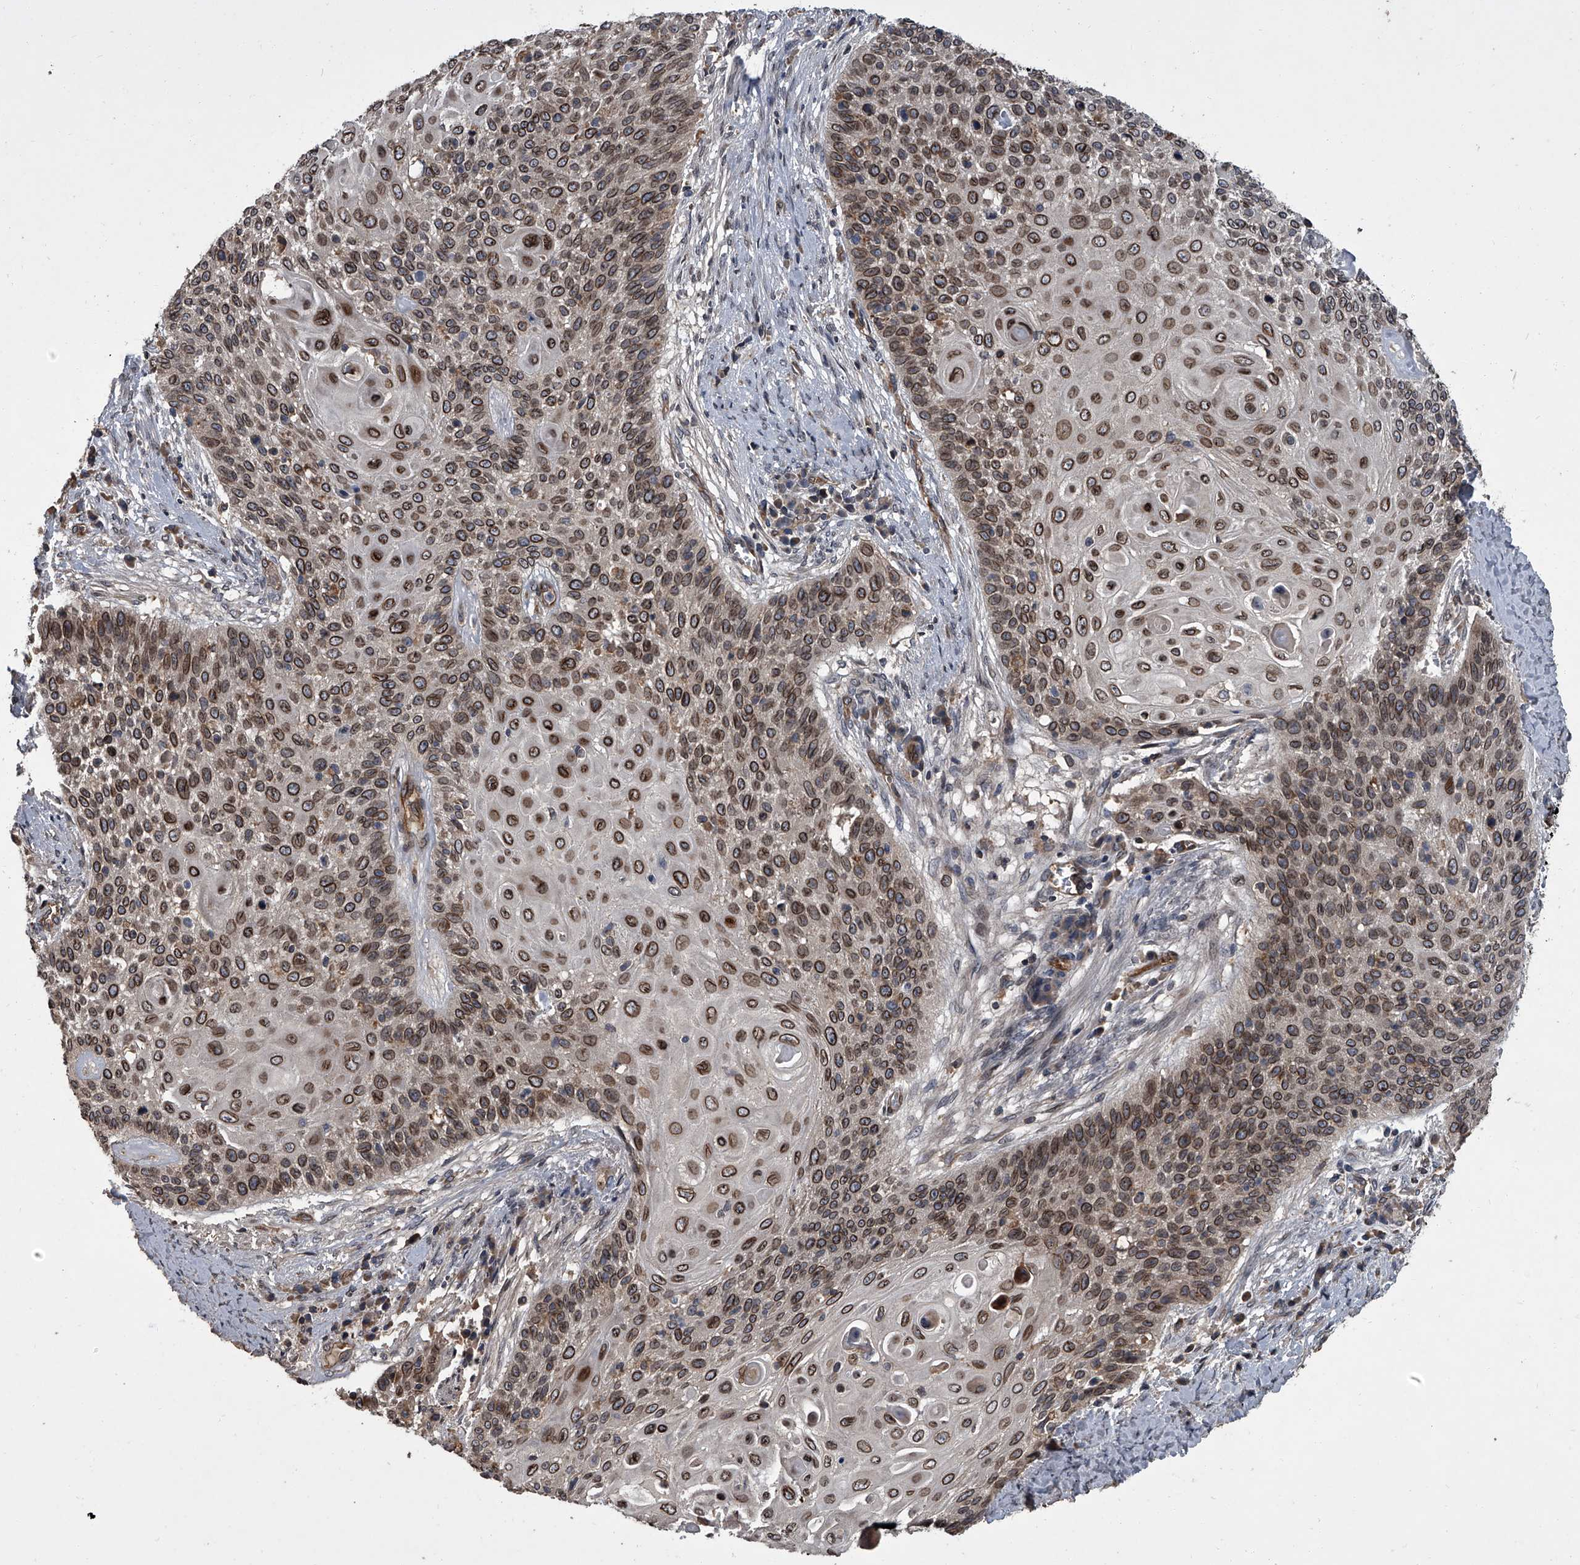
{"staining": {"intensity": "strong", "quantity": ">75%", "location": "cytoplasmic/membranous,nuclear"}, "tissue": "cervical cancer", "cell_type": "Tumor cells", "image_type": "cancer", "snomed": [{"axis": "morphology", "description": "Squamous cell carcinoma, NOS"}, {"axis": "topography", "description": "Cervix"}], "caption": "Squamous cell carcinoma (cervical) stained with DAB (3,3'-diaminobenzidine) immunohistochemistry (IHC) displays high levels of strong cytoplasmic/membranous and nuclear staining in about >75% of tumor cells.", "gene": "LRRC8C", "patient": {"sex": "female", "age": 39}}